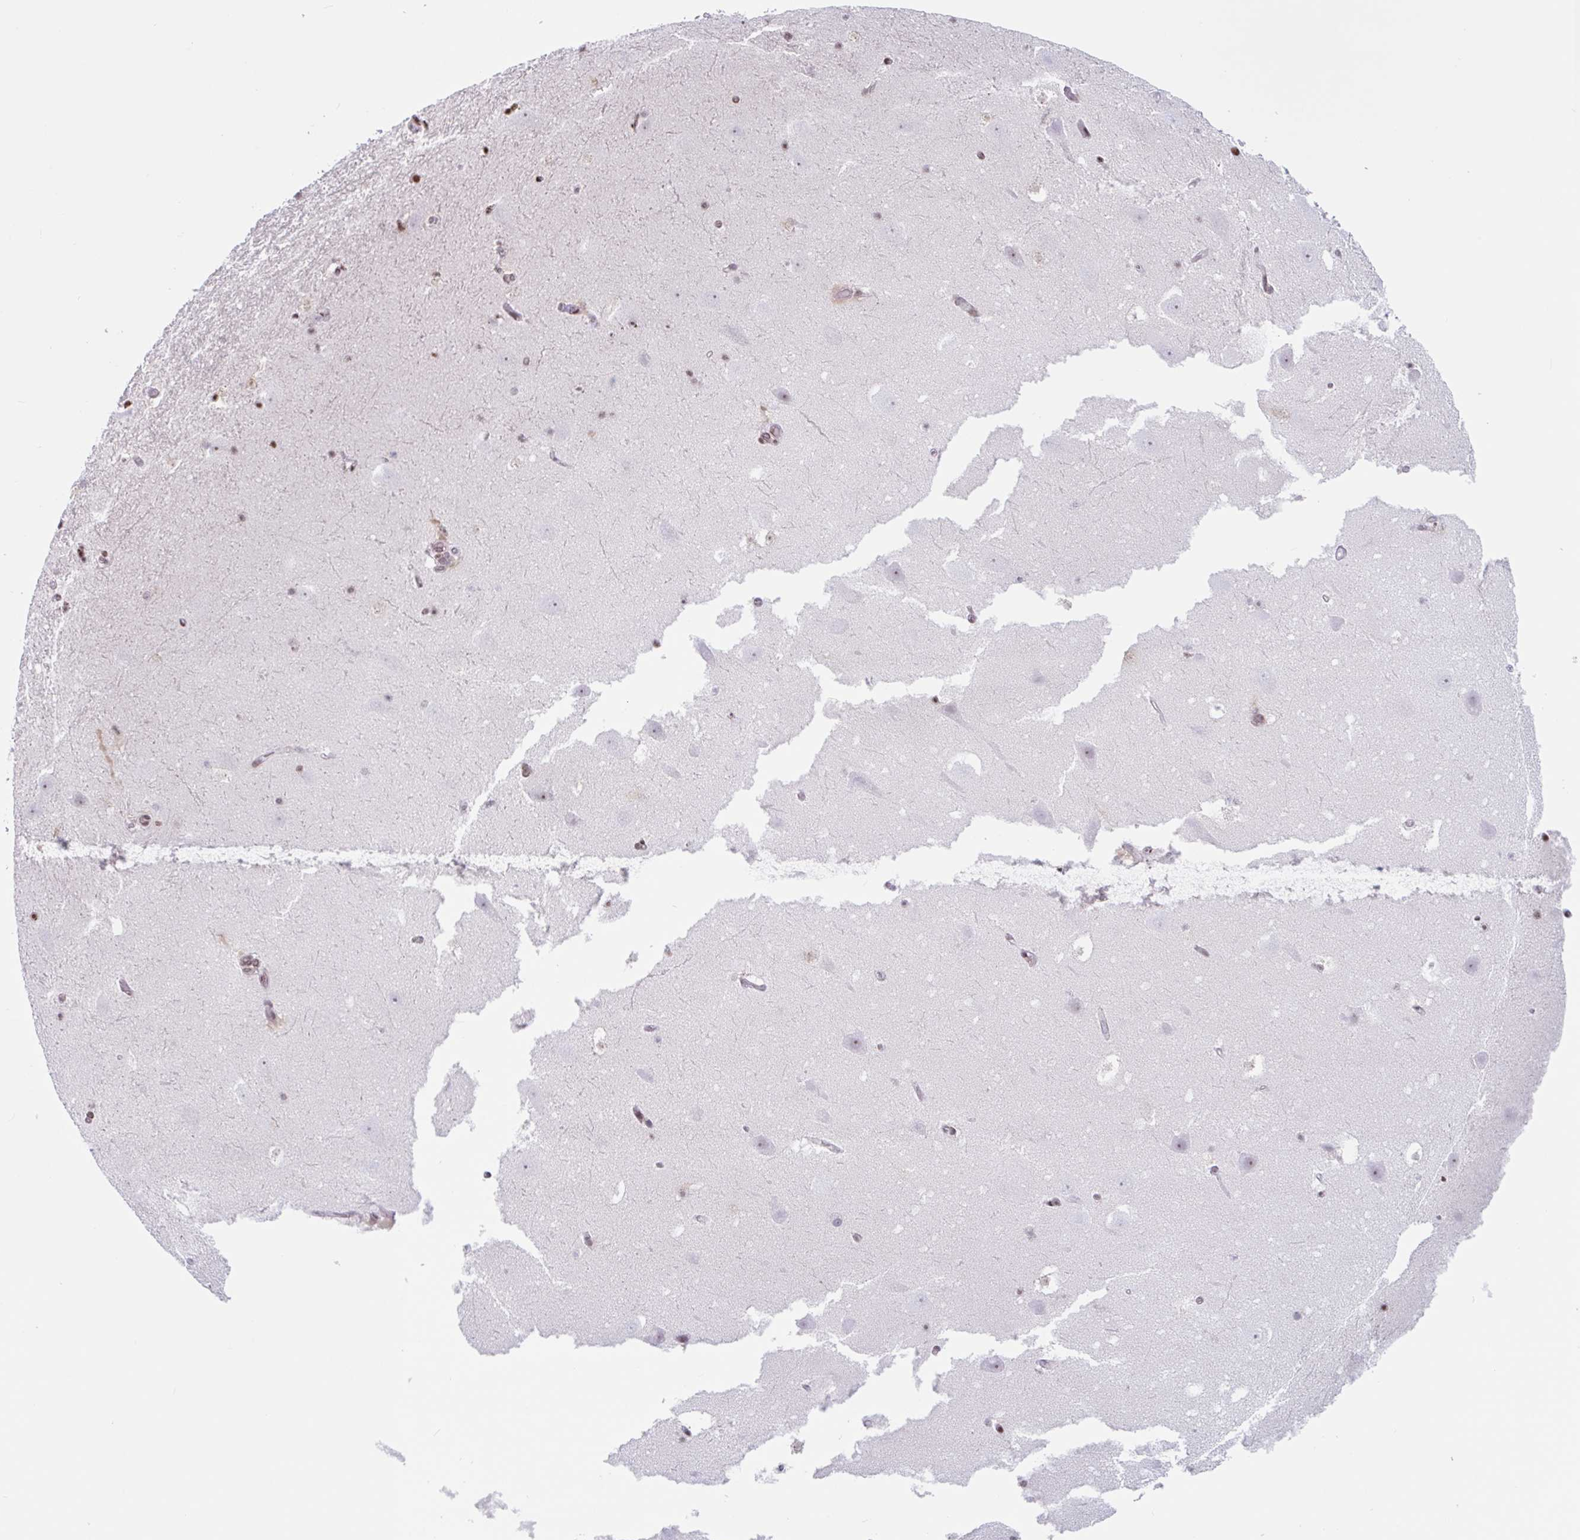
{"staining": {"intensity": "moderate", "quantity": "25%-75%", "location": "nuclear"}, "tissue": "hippocampus", "cell_type": "Glial cells", "image_type": "normal", "snomed": [{"axis": "morphology", "description": "Normal tissue, NOS"}, {"axis": "topography", "description": "Hippocampus"}], "caption": "Immunohistochemistry (IHC) (DAB) staining of normal human hippocampus displays moderate nuclear protein expression in approximately 25%-75% of glial cells.", "gene": "NOL6", "patient": {"sex": "female", "age": 42}}